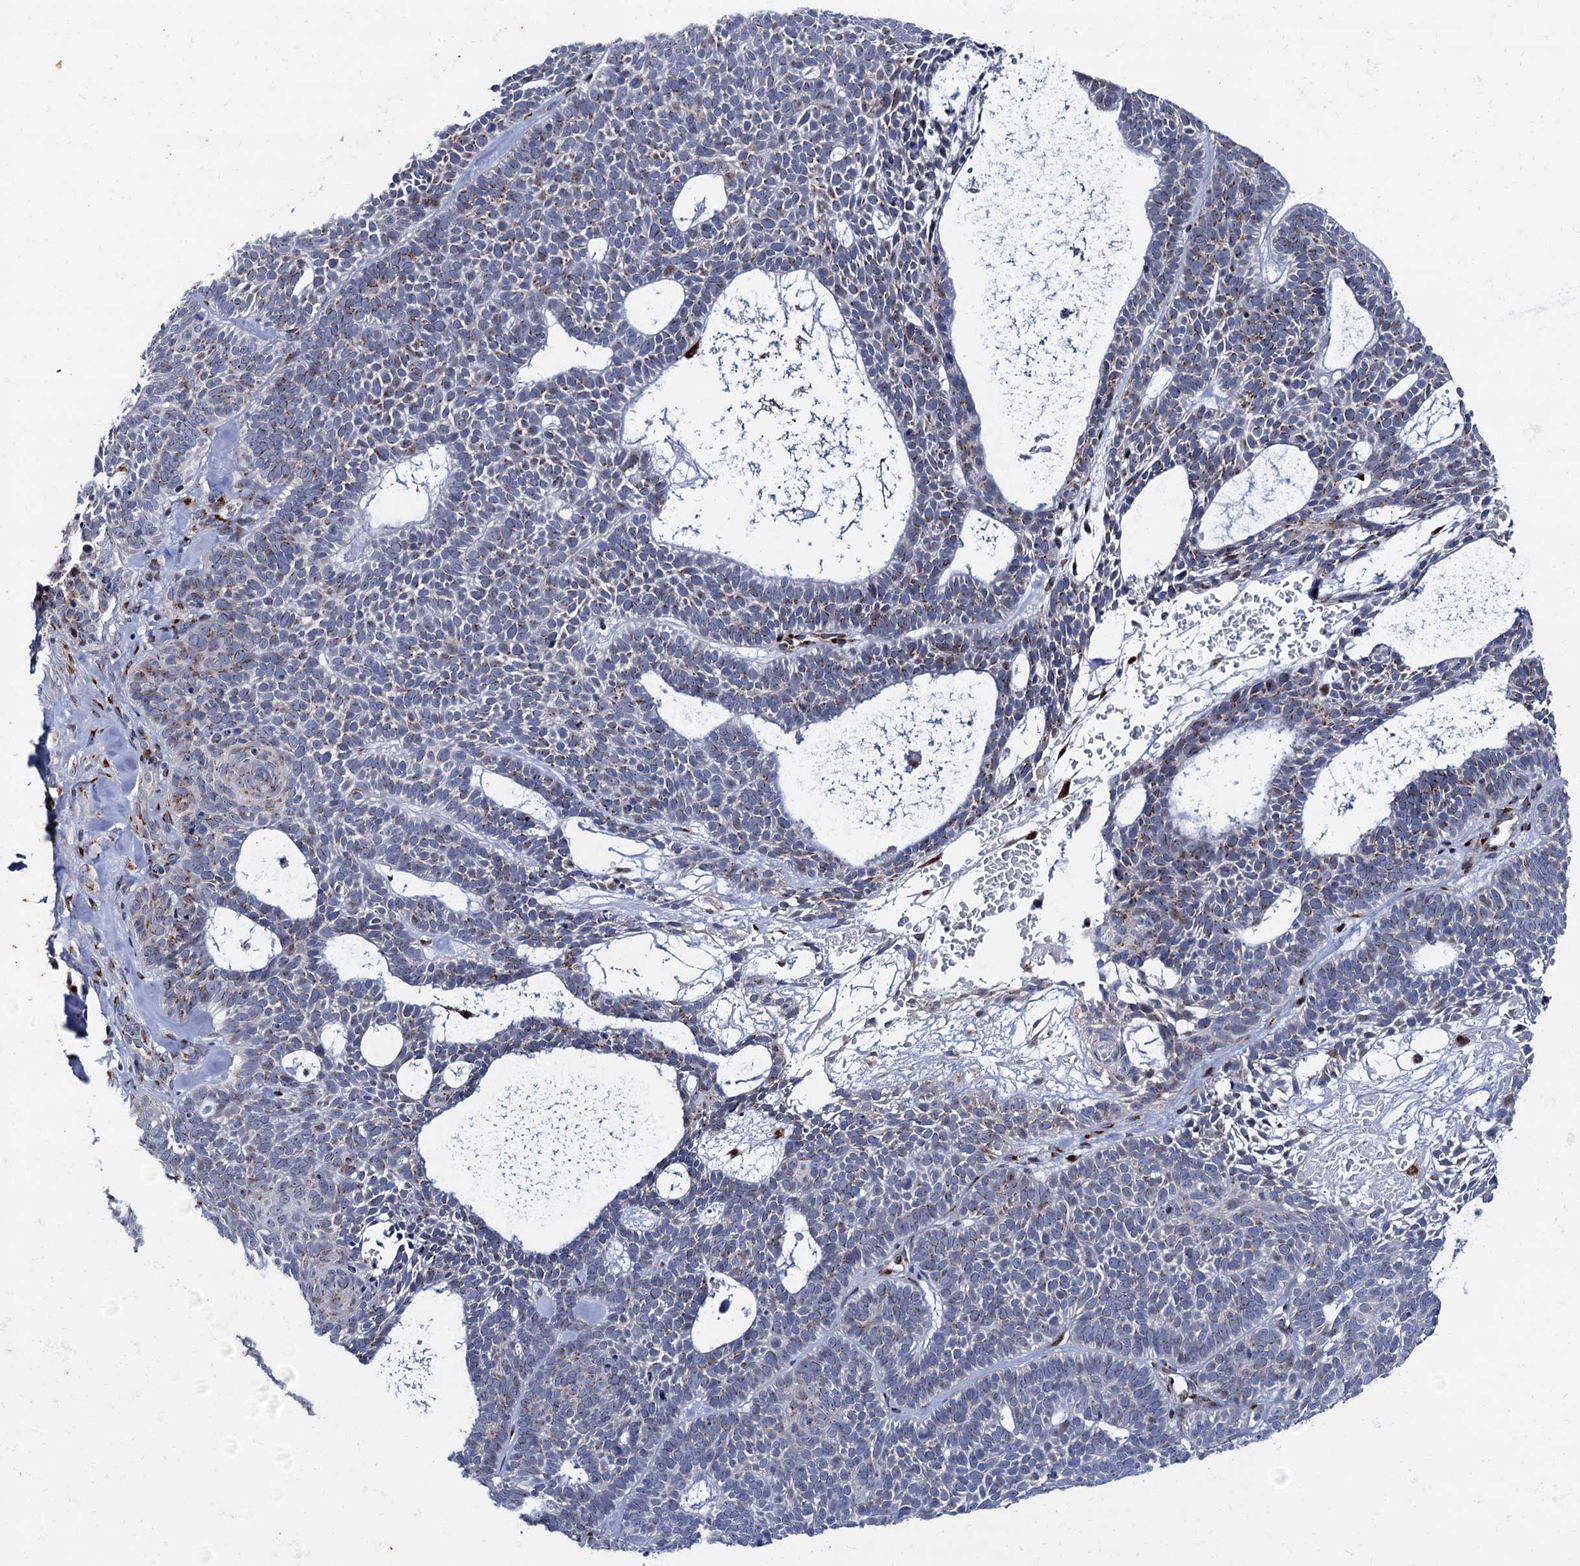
{"staining": {"intensity": "moderate", "quantity": "<25%", "location": "cytoplasmic/membranous"}, "tissue": "skin cancer", "cell_type": "Tumor cells", "image_type": "cancer", "snomed": [{"axis": "morphology", "description": "Basal cell carcinoma"}, {"axis": "topography", "description": "Skin"}], "caption": "High-magnification brightfield microscopy of skin cancer stained with DAB (brown) and counterstained with hematoxylin (blue). tumor cells exhibit moderate cytoplasmic/membranous positivity is seen in approximately<25% of cells.", "gene": "THAP2", "patient": {"sex": "male", "age": 85}}